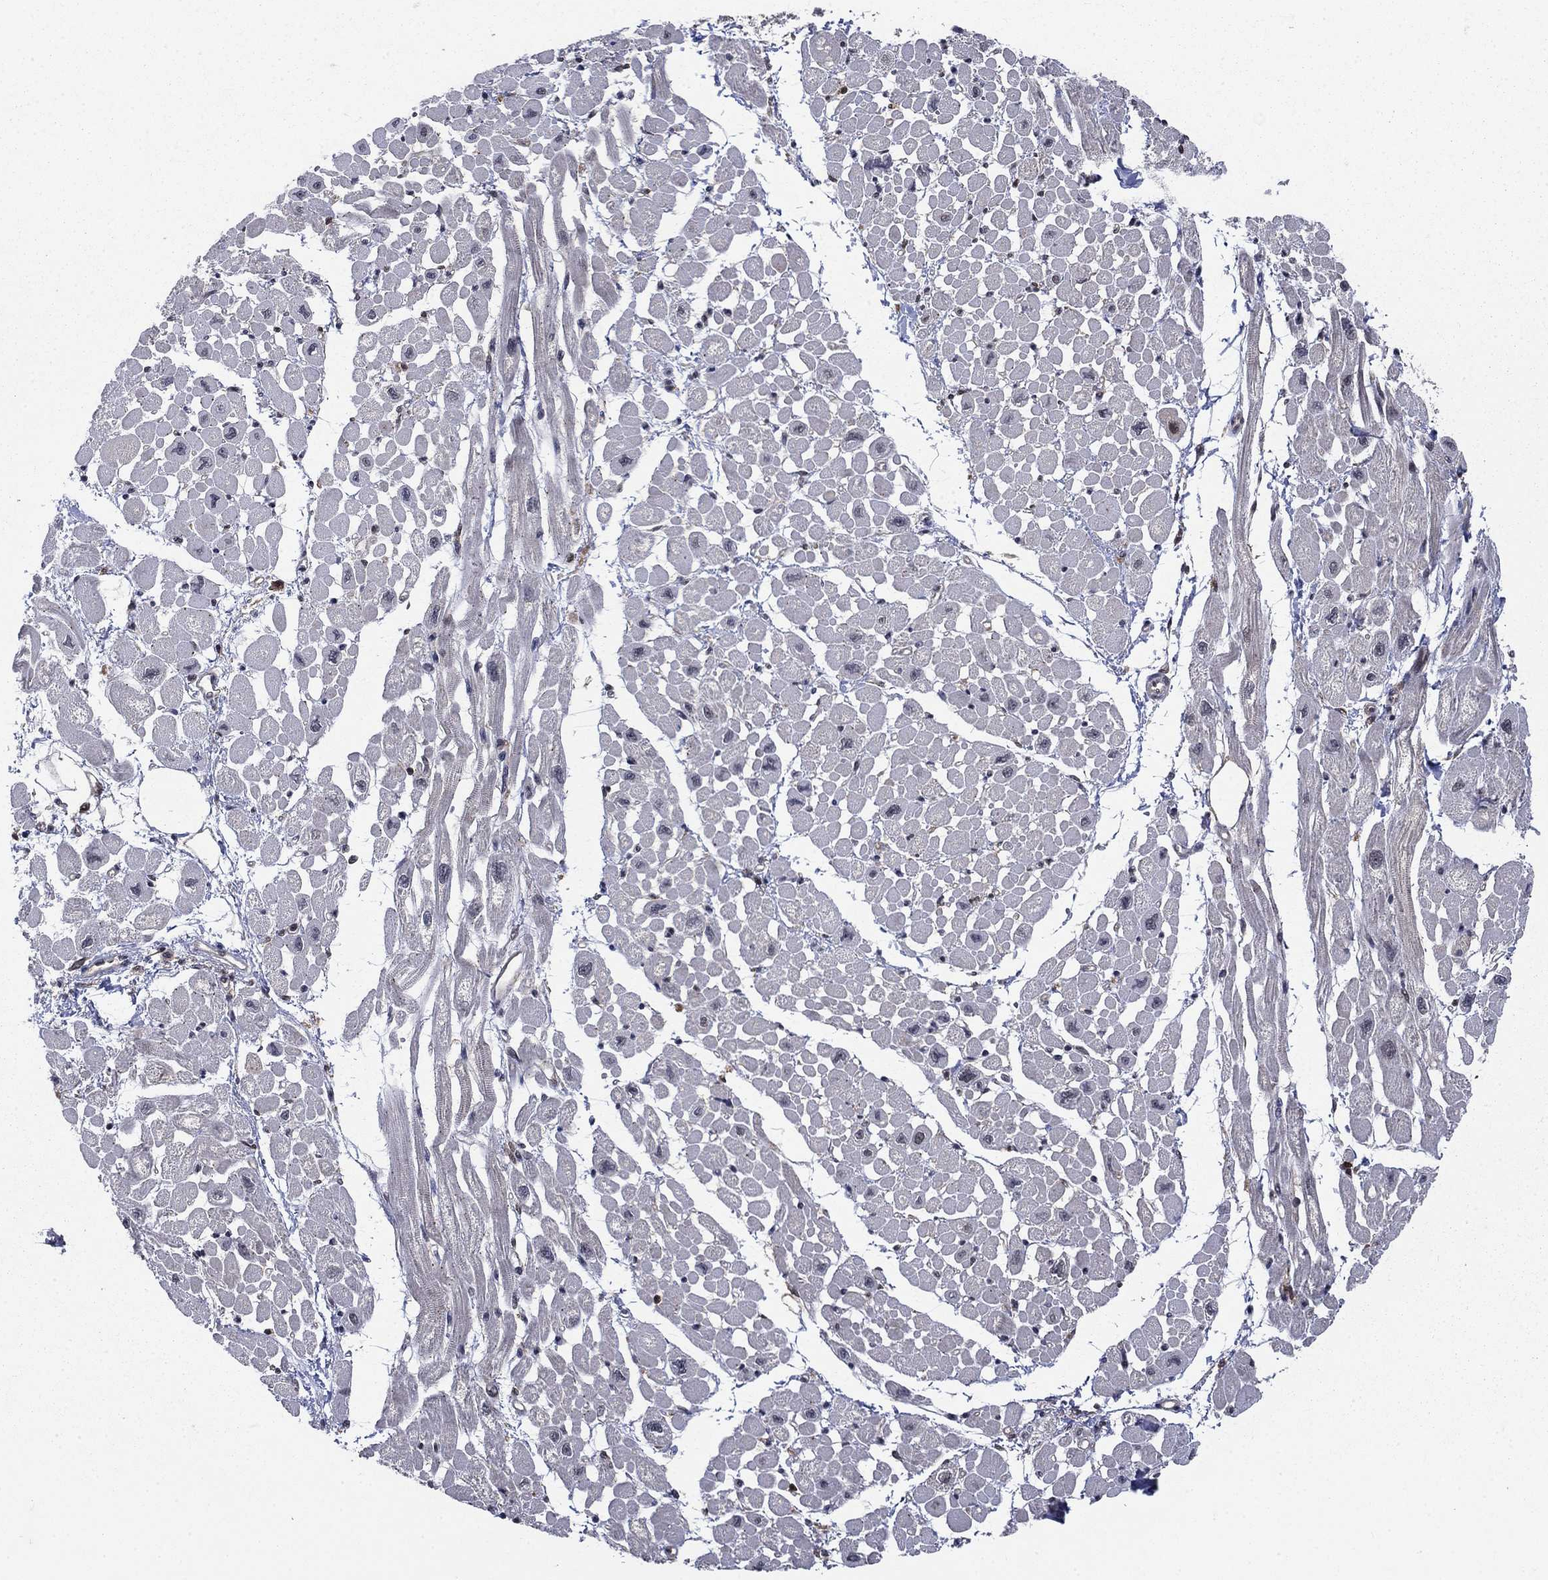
{"staining": {"intensity": "negative", "quantity": "none", "location": "none"}, "tissue": "heart muscle", "cell_type": "Cardiomyocytes", "image_type": "normal", "snomed": [{"axis": "morphology", "description": "Normal tissue, NOS"}, {"axis": "topography", "description": "Heart"}], "caption": "Immunohistochemistry histopathology image of unremarkable heart muscle stained for a protein (brown), which displays no expression in cardiomyocytes. (Brightfield microscopy of DAB (3,3'-diaminobenzidine) immunohistochemistry (IHC) at high magnification).", "gene": "CACYBP", "patient": {"sex": "male", "age": 66}}